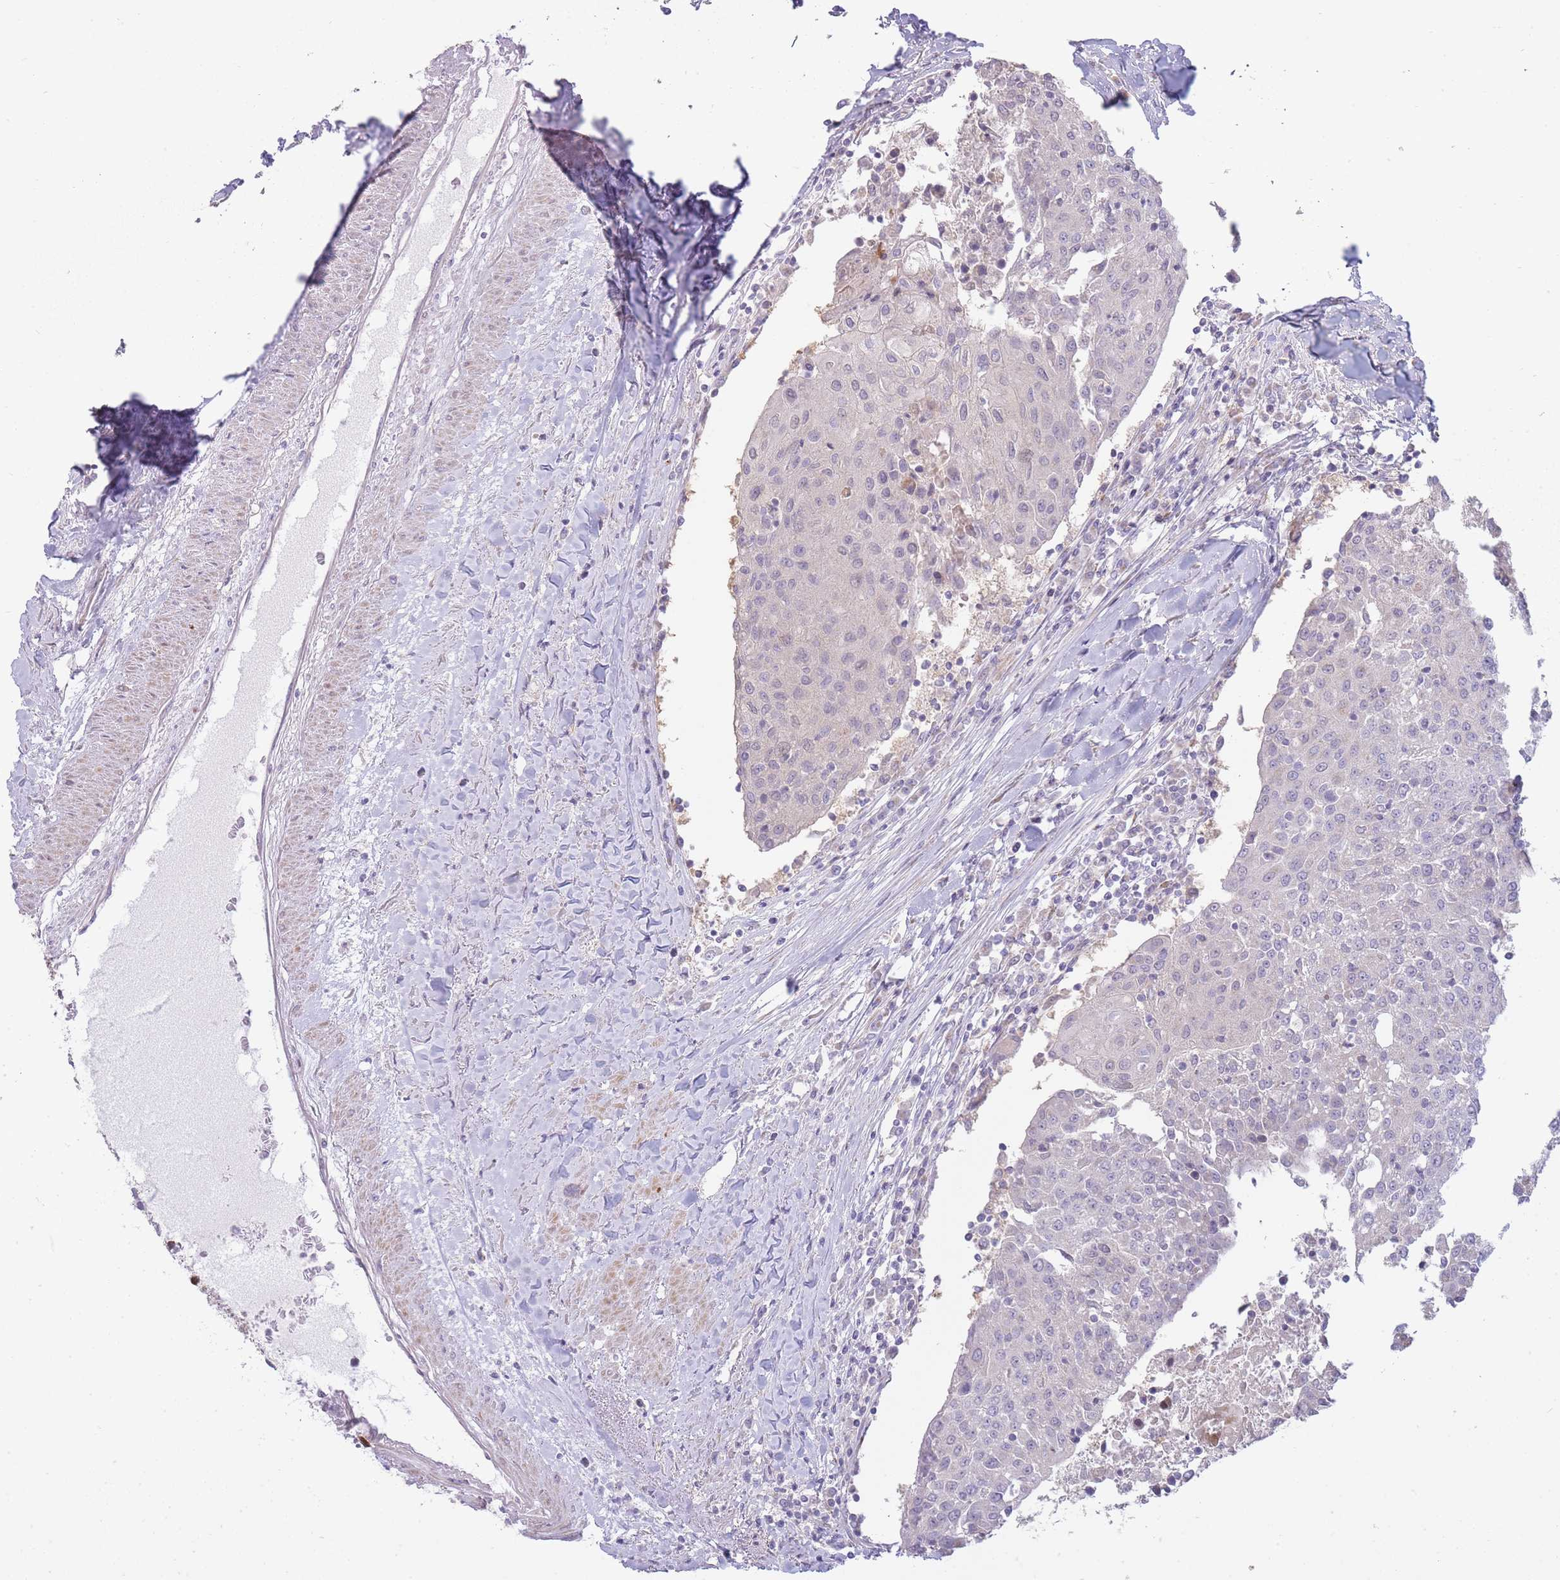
{"staining": {"intensity": "negative", "quantity": "none", "location": "none"}, "tissue": "urothelial cancer", "cell_type": "Tumor cells", "image_type": "cancer", "snomed": [{"axis": "morphology", "description": "Urothelial carcinoma, High grade"}, {"axis": "topography", "description": "Urinary bladder"}], "caption": "Immunohistochemistry image of human urothelial carcinoma (high-grade) stained for a protein (brown), which shows no expression in tumor cells. (DAB immunohistochemistry with hematoxylin counter stain).", "gene": "PPP3R2", "patient": {"sex": "female", "age": 85}}